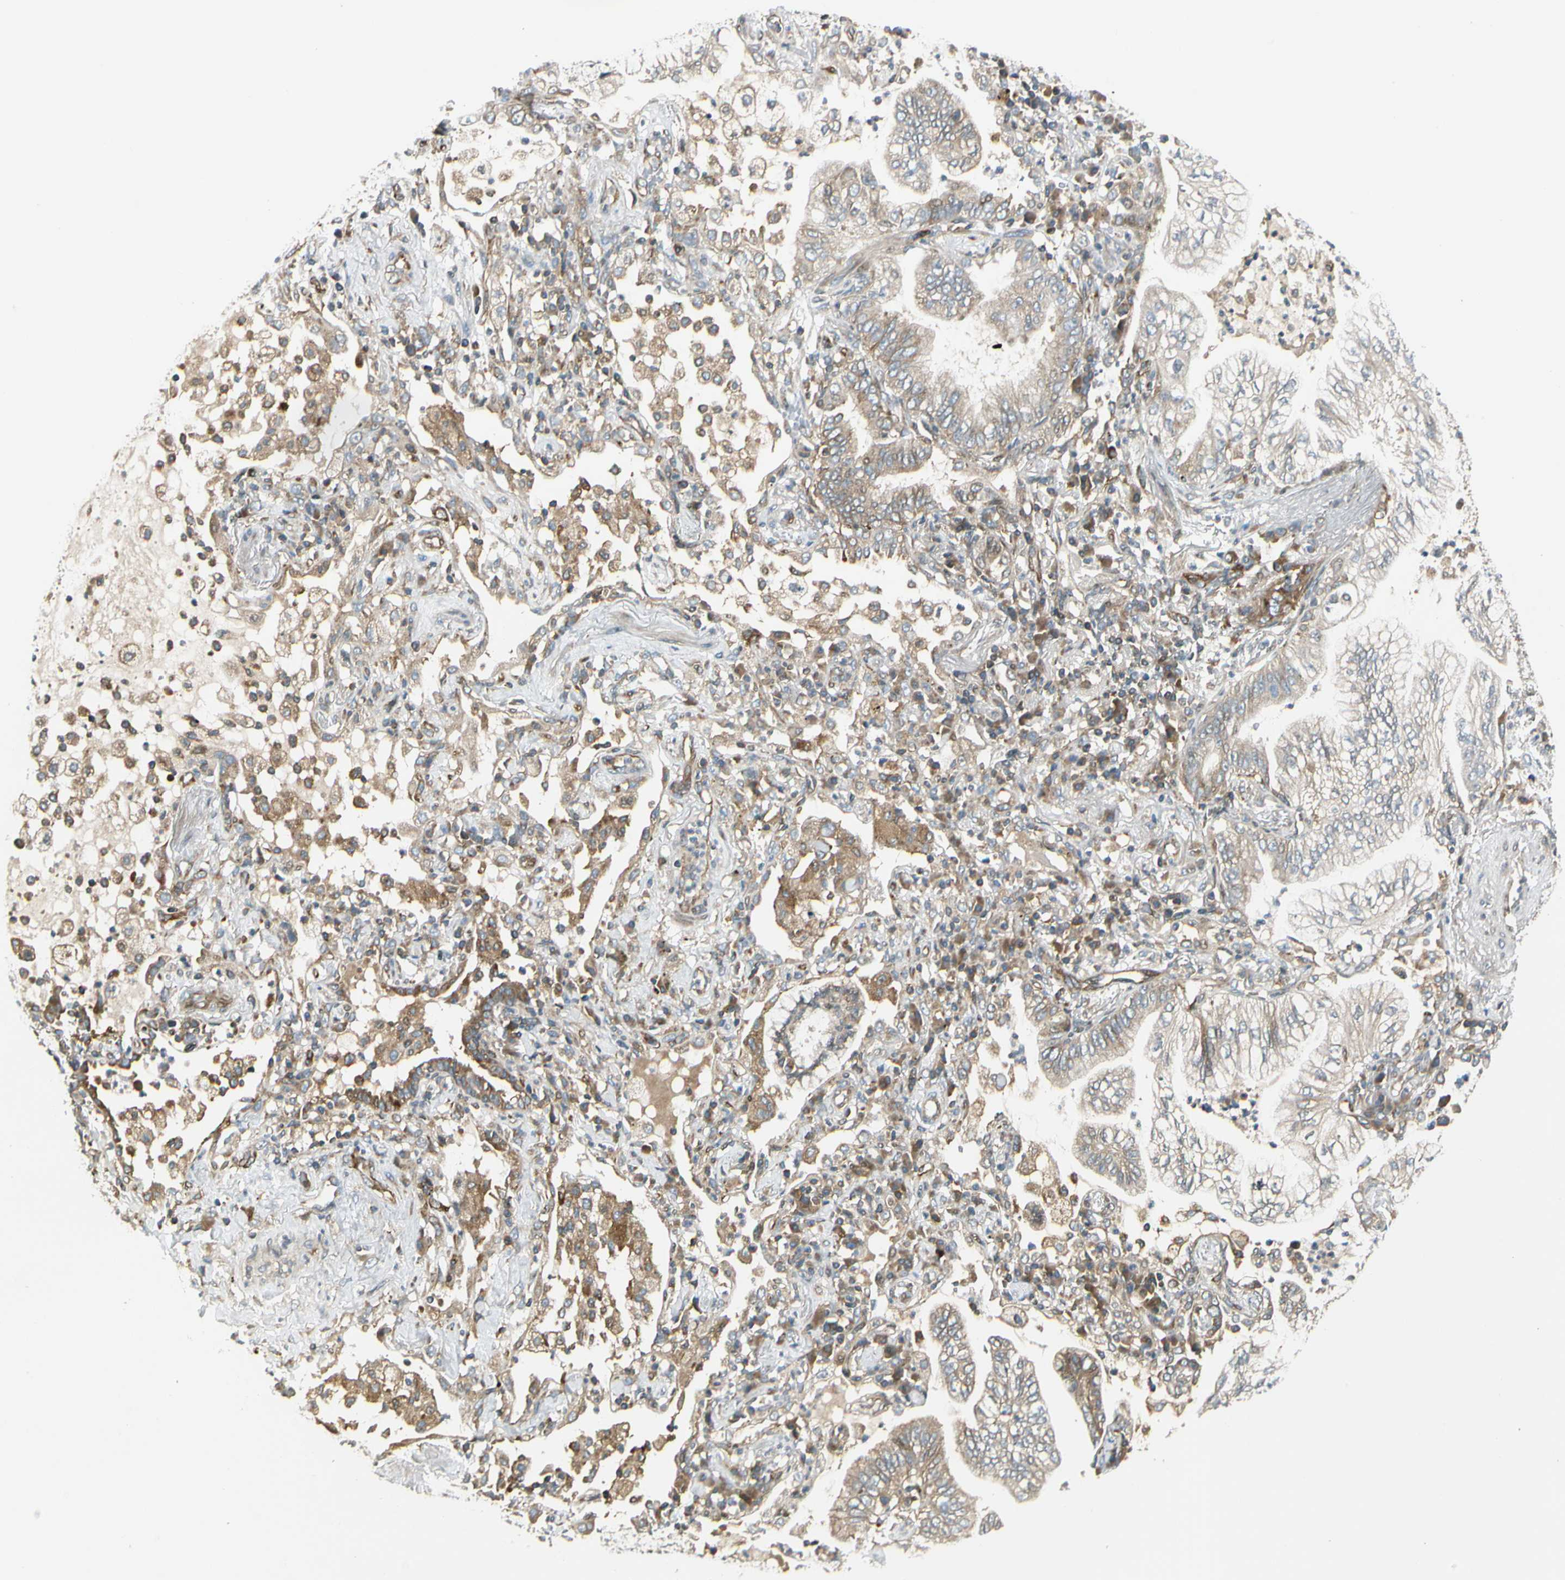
{"staining": {"intensity": "weak", "quantity": "25%-75%", "location": "cytoplasmic/membranous"}, "tissue": "lung cancer", "cell_type": "Tumor cells", "image_type": "cancer", "snomed": [{"axis": "morphology", "description": "Normal tissue, NOS"}, {"axis": "morphology", "description": "Adenocarcinoma, NOS"}, {"axis": "topography", "description": "Bronchus"}, {"axis": "topography", "description": "Lung"}], "caption": "Immunohistochemistry (IHC) histopathology image of human lung adenocarcinoma stained for a protein (brown), which displays low levels of weak cytoplasmic/membranous positivity in approximately 25%-75% of tumor cells.", "gene": "TRIO", "patient": {"sex": "female", "age": 70}}